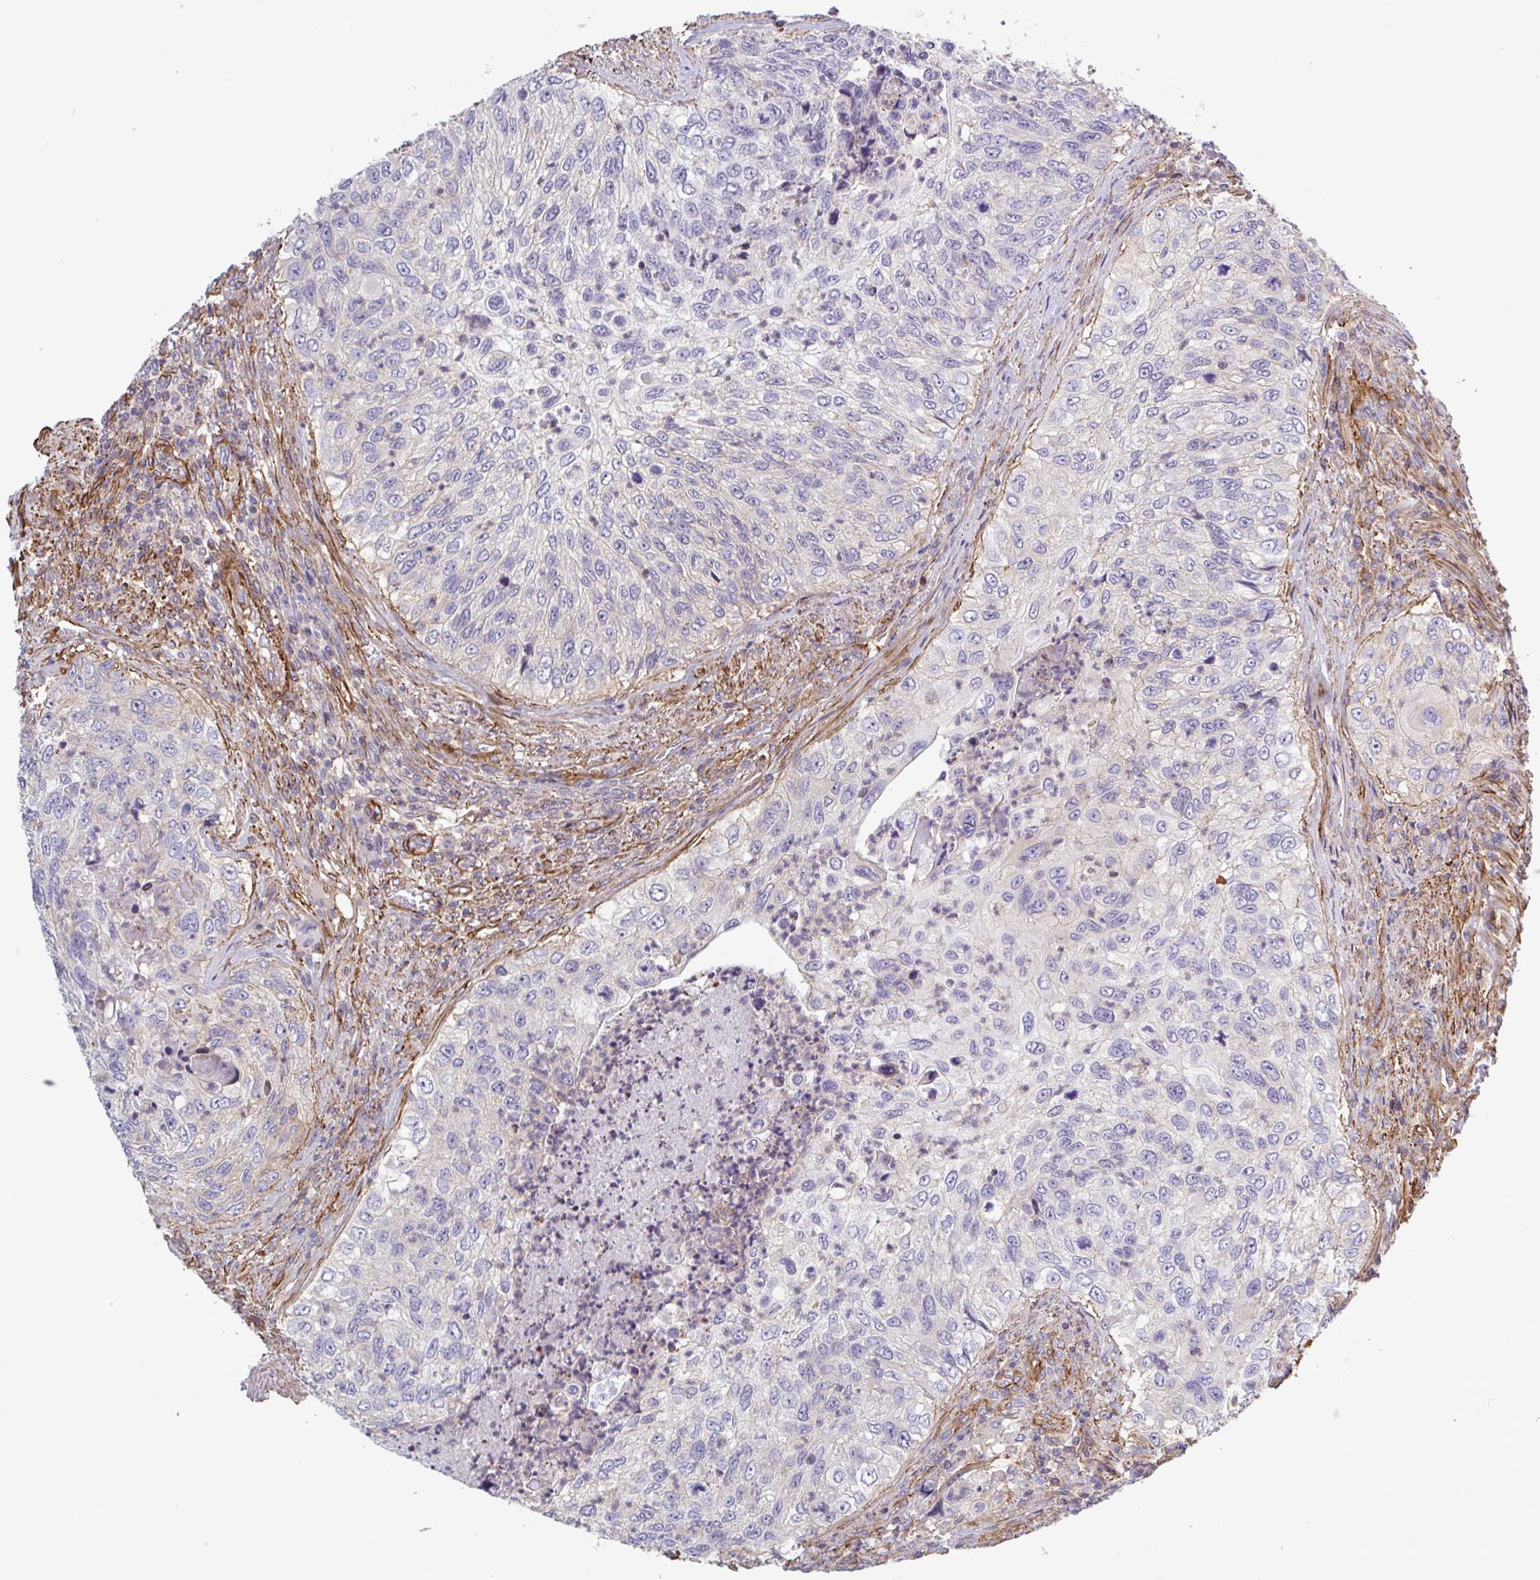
{"staining": {"intensity": "negative", "quantity": "none", "location": "none"}, "tissue": "urothelial cancer", "cell_type": "Tumor cells", "image_type": "cancer", "snomed": [{"axis": "morphology", "description": "Urothelial carcinoma, High grade"}, {"axis": "topography", "description": "Urinary bladder"}], "caption": "Protein analysis of urothelial cancer displays no significant expression in tumor cells.", "gene": "SHISA7", "patient": {"sex": "female", "age": 60}}